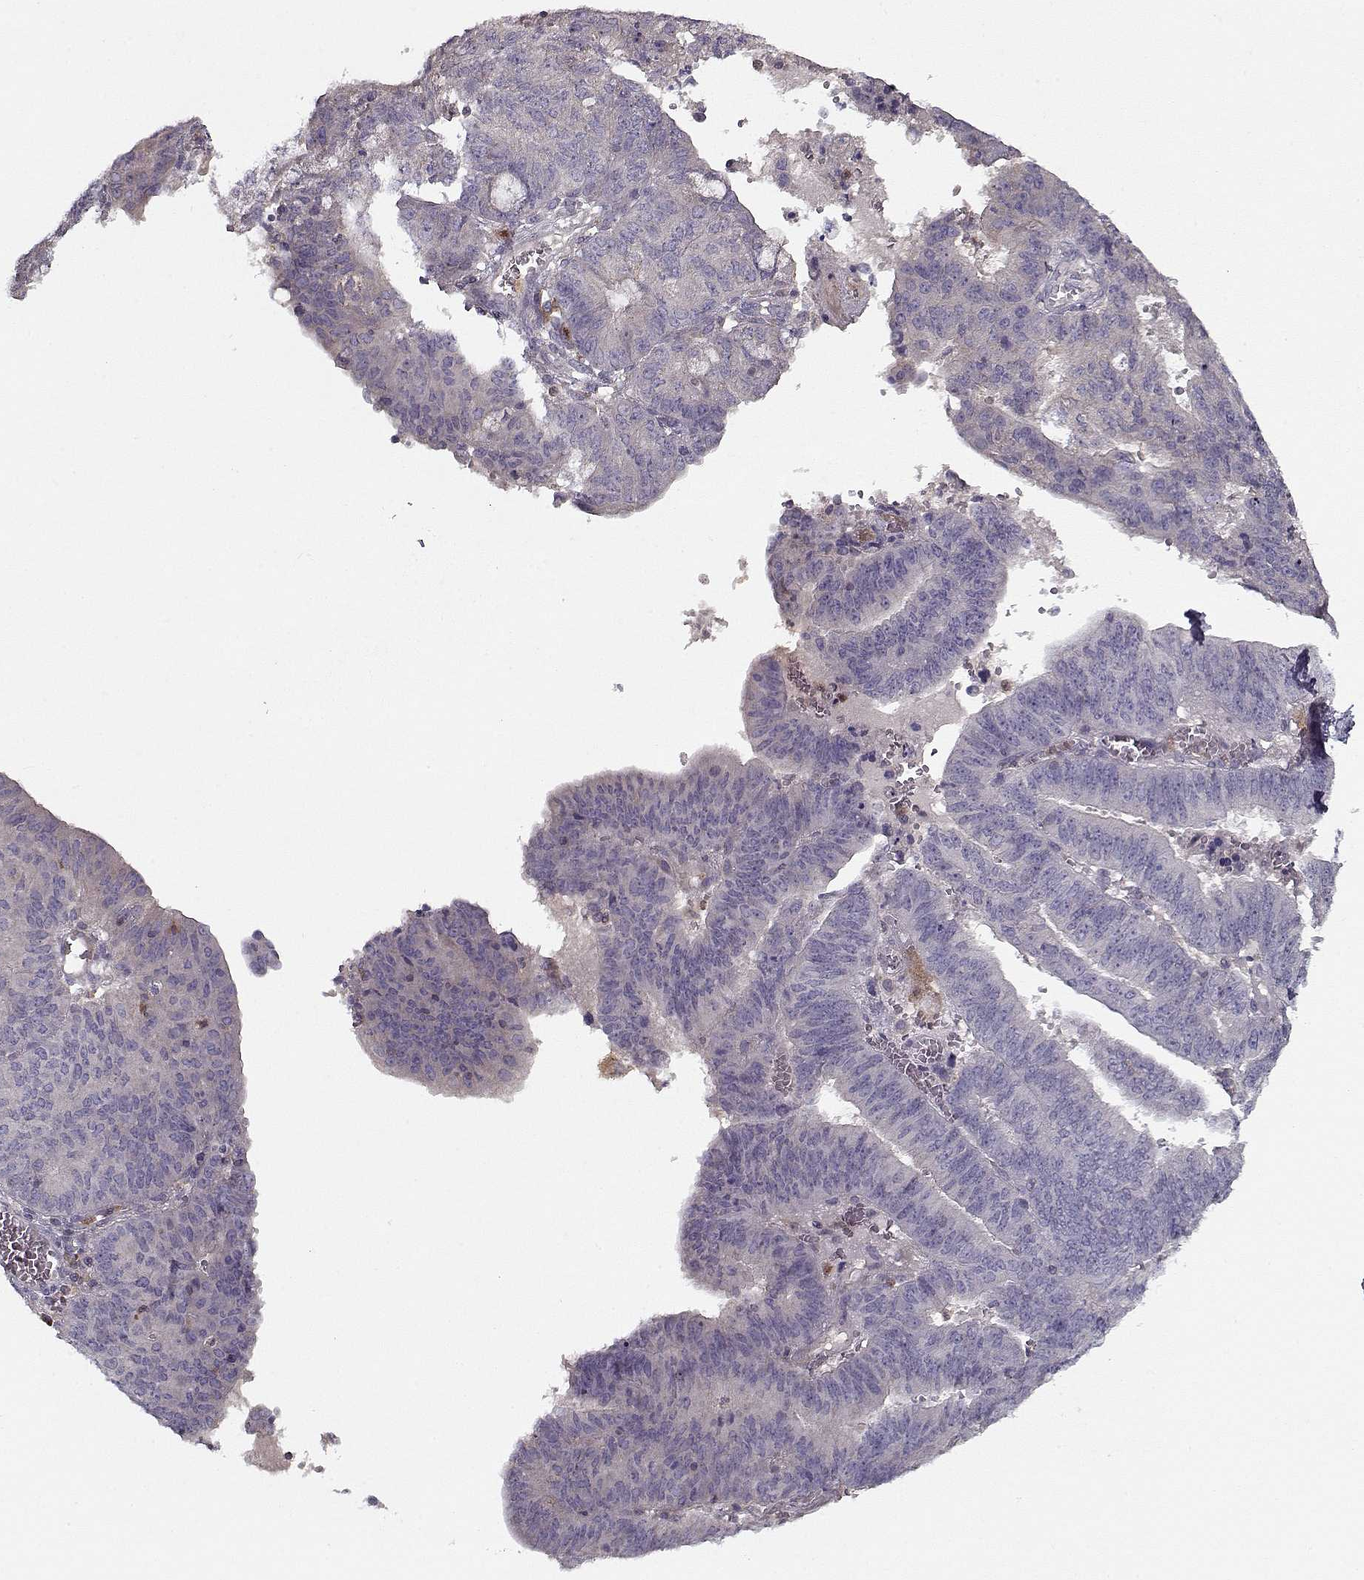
{"staining": {"intensity": "negative", "quantity": "none", "location": "none"}, "tissue": "endometrial cancer", "cell_type": "Tumor cells", "image_type": "cancer", "snomed": [{"axis": "morphology", "description": "Adenocarcinoma, NOS"}, {"axis": "topography", "description": "Endometrium"}], "caption": "An image of endometrial cancer stained for a protein demonstrates no brown staining in tumor cells. (Immunohistochemistry, brightfield microscopy, high magnification).", "gene": "UNC13D", "patient": {"sex": "female", "age": 82}}